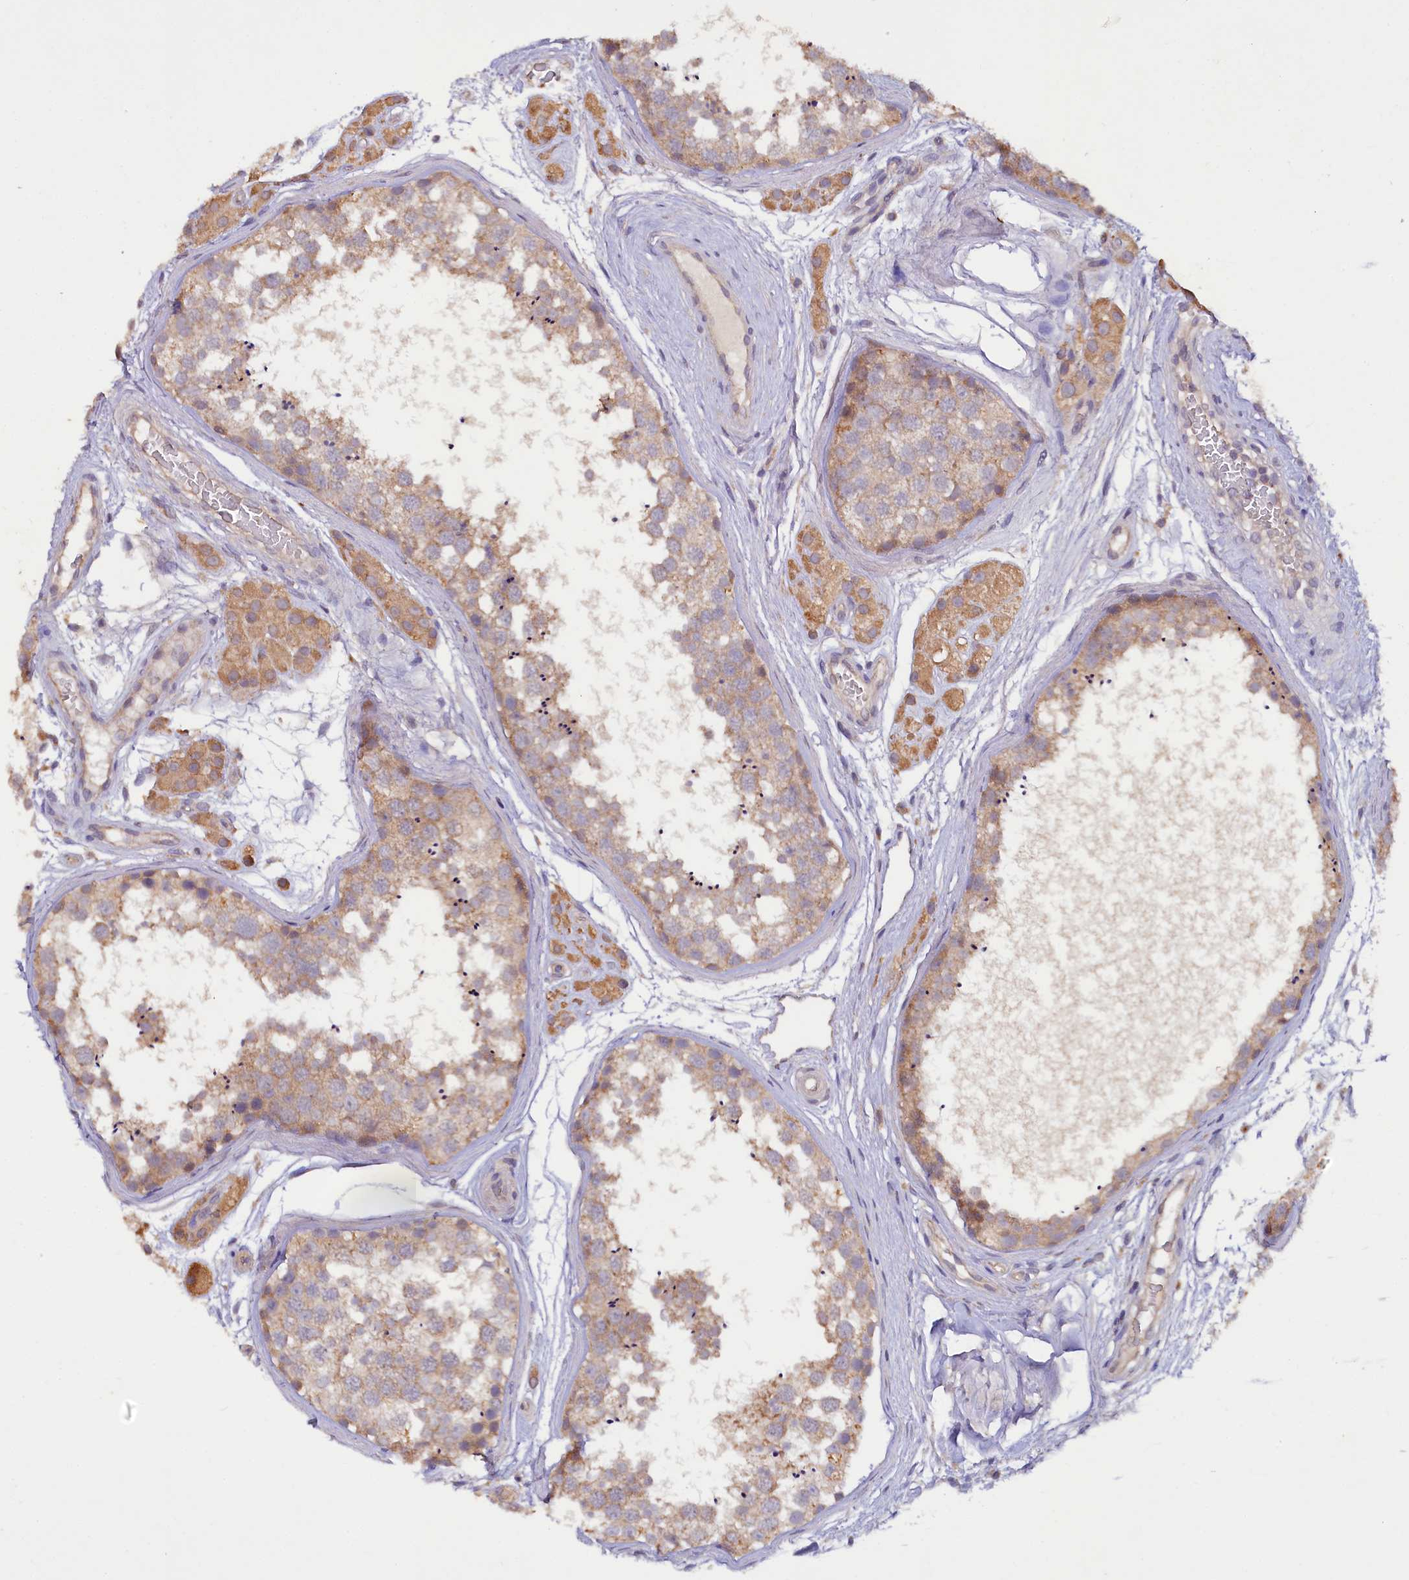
{"staining": {"intensity": "moderate", "quantity": "<25%", "location": "cytoplasmic/membranous"}, "tissue": "testis", "cell_type": "Cells in seminiferous ducts", "image_type": "normal", "snomed": [{"axis": "morphology", "description": "Normal tissue, NOS"}, {"axis": "topography", "description": "Testis"}], "caption": "This micrograph displays IHC staining of unremarkable human testis, with low moderate cytoplasmic/membranous expression in about <25% of cells in seminiferous ducts.", "gene": "ETFBKMT", "patient": {"sex": "male", "age": 56}}